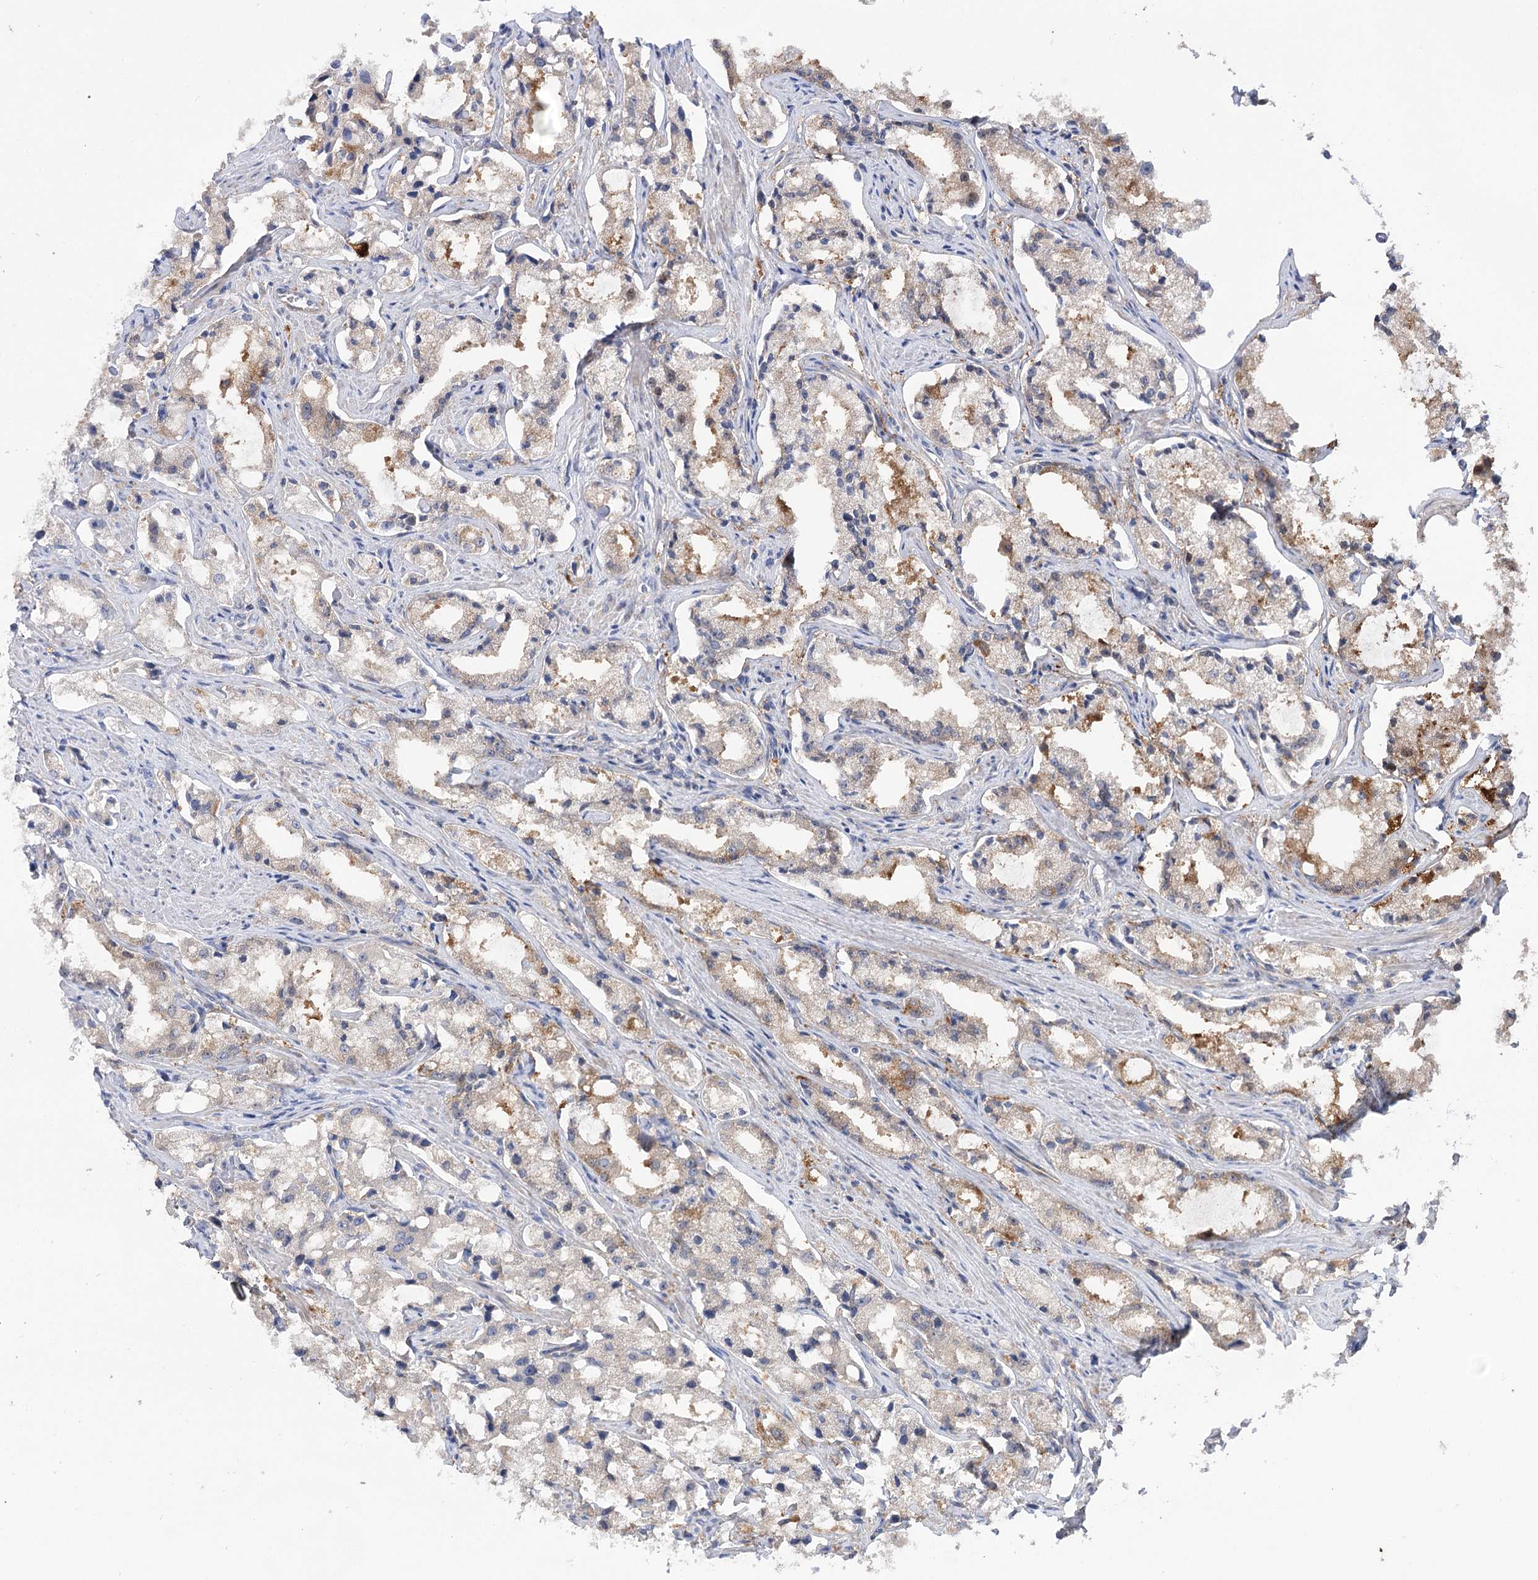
{"staining": {"intensity": "weak", "quantity": "<25%", "location": "cytoplasmic/membranous"}, "tissue": "prostate cancer", "cell_type": "Tumor cells", "image_type": "cancer", "snomed": [{"axis": "morphology", "description": "Adenocarcinoma, High grade"}, {"axis": "topography", "description": "Prostate"}], "caption": "IHC photomicrograph of neoplastic tissue: prostate cancer (adenocarcinoma (high-grade)) stained with DAB exhibits no significant protein expression in tumor cells. Brightfield microscopy of immunohistochemistry (IHC) stained with DAB (brown) and hematoxylin (blue), captured at high magnification.", "gene": "VPS37B", "patient": {"sex": "male", "age": 66}}